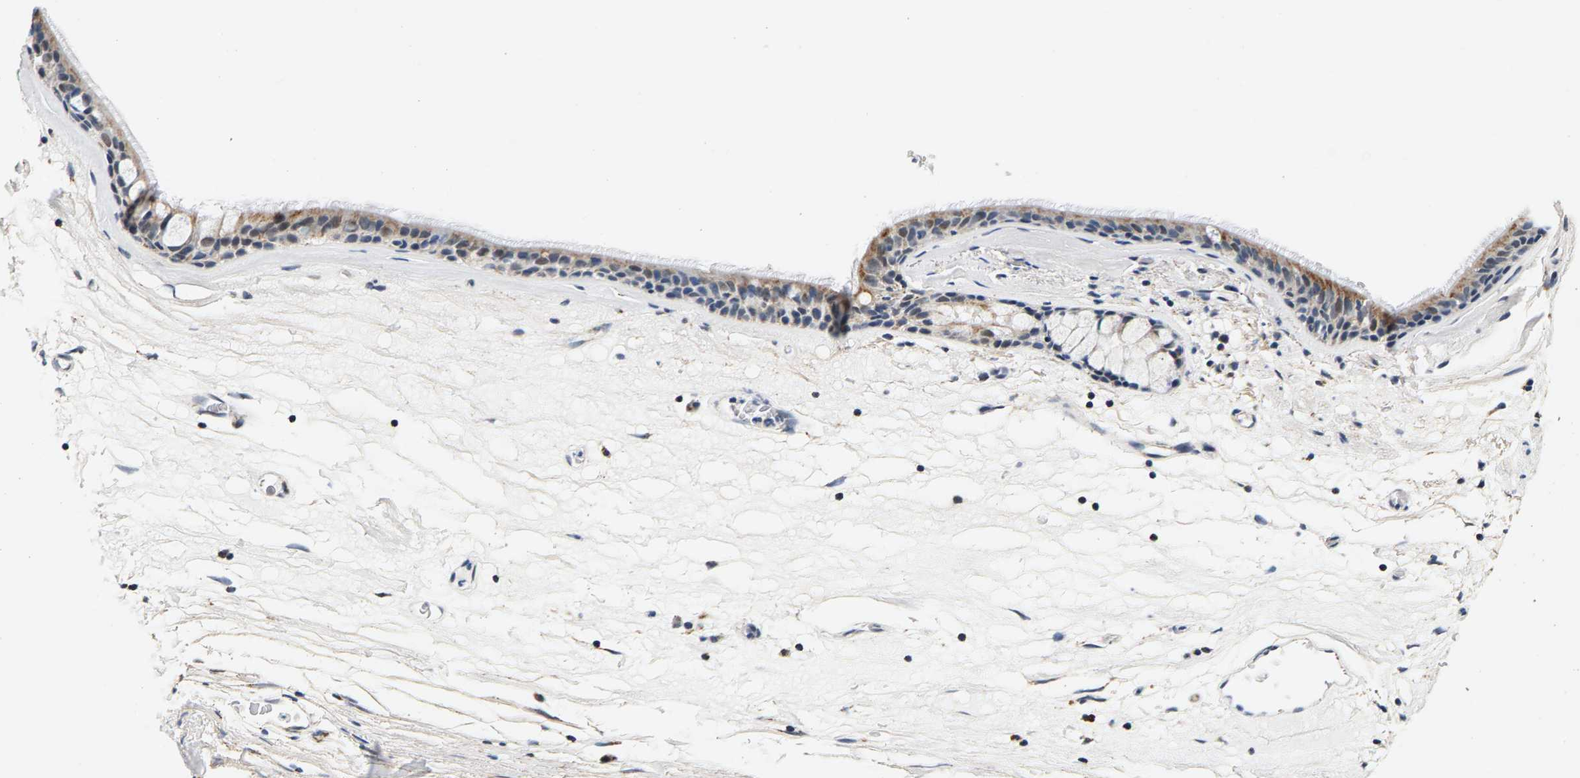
{"staining": {"intensity": "moderate", "quantity": "<25%", "location": "cytoplasmic/membranous"}, "tissue": "bronchus", "cell_type": "Respiratory epithelial cells", "image_type": "normal", "snomed": [{"axis": "morphology", "description": "Normal tissue, NOS"}, {"axis": "topography", "description": "Cartilage tissue"}], "caption": "An immunohistochemistry image of normal tissue is shown. Protein staining in brown labels moderate cytoplasmic/membranous positivity in bronchus within respiratory epithelial cells.", "gene": "PDE1A", "patient": {"sex": "female", "age": 63}}